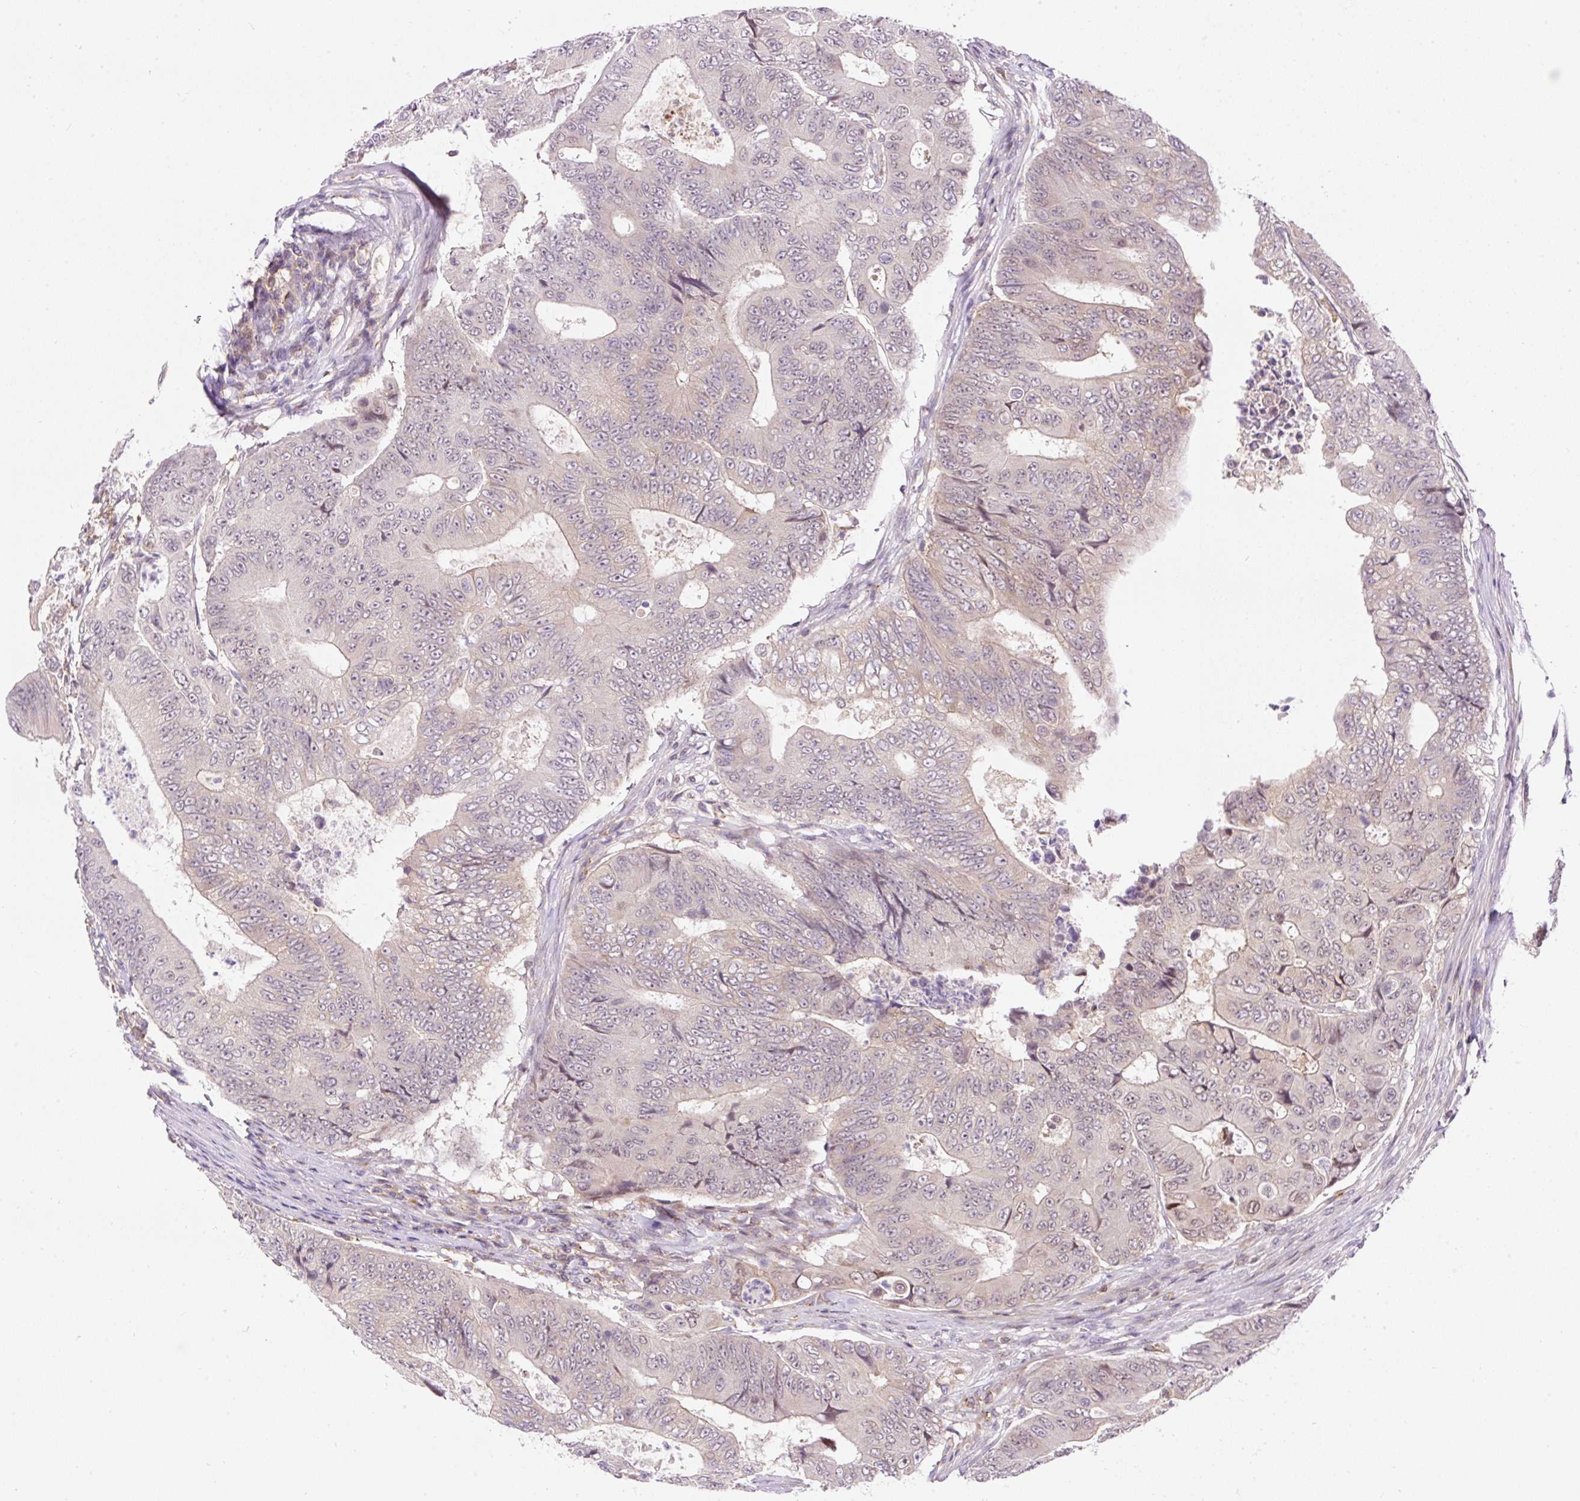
{"staining": {"intensity": "weak", "quantity": "<25%", "location": "cytoplasmic/membranous,nuclear"}, "tissue": "colorectal cancer", "cell_type": "Tumor cells", "image_type": "cancer", "snomed": [{"axis": "morphology", "description": "Adenocarcinoma, NOS"}, {"axis": "topography", "description": "Colon"}], "caption": "IHC micrograph of human colorectal cancer stained for a protein (brown), which shows no expression in tumor cells.", "gene": "CARD11", "patient": {"sex": "female", "age": 48}}